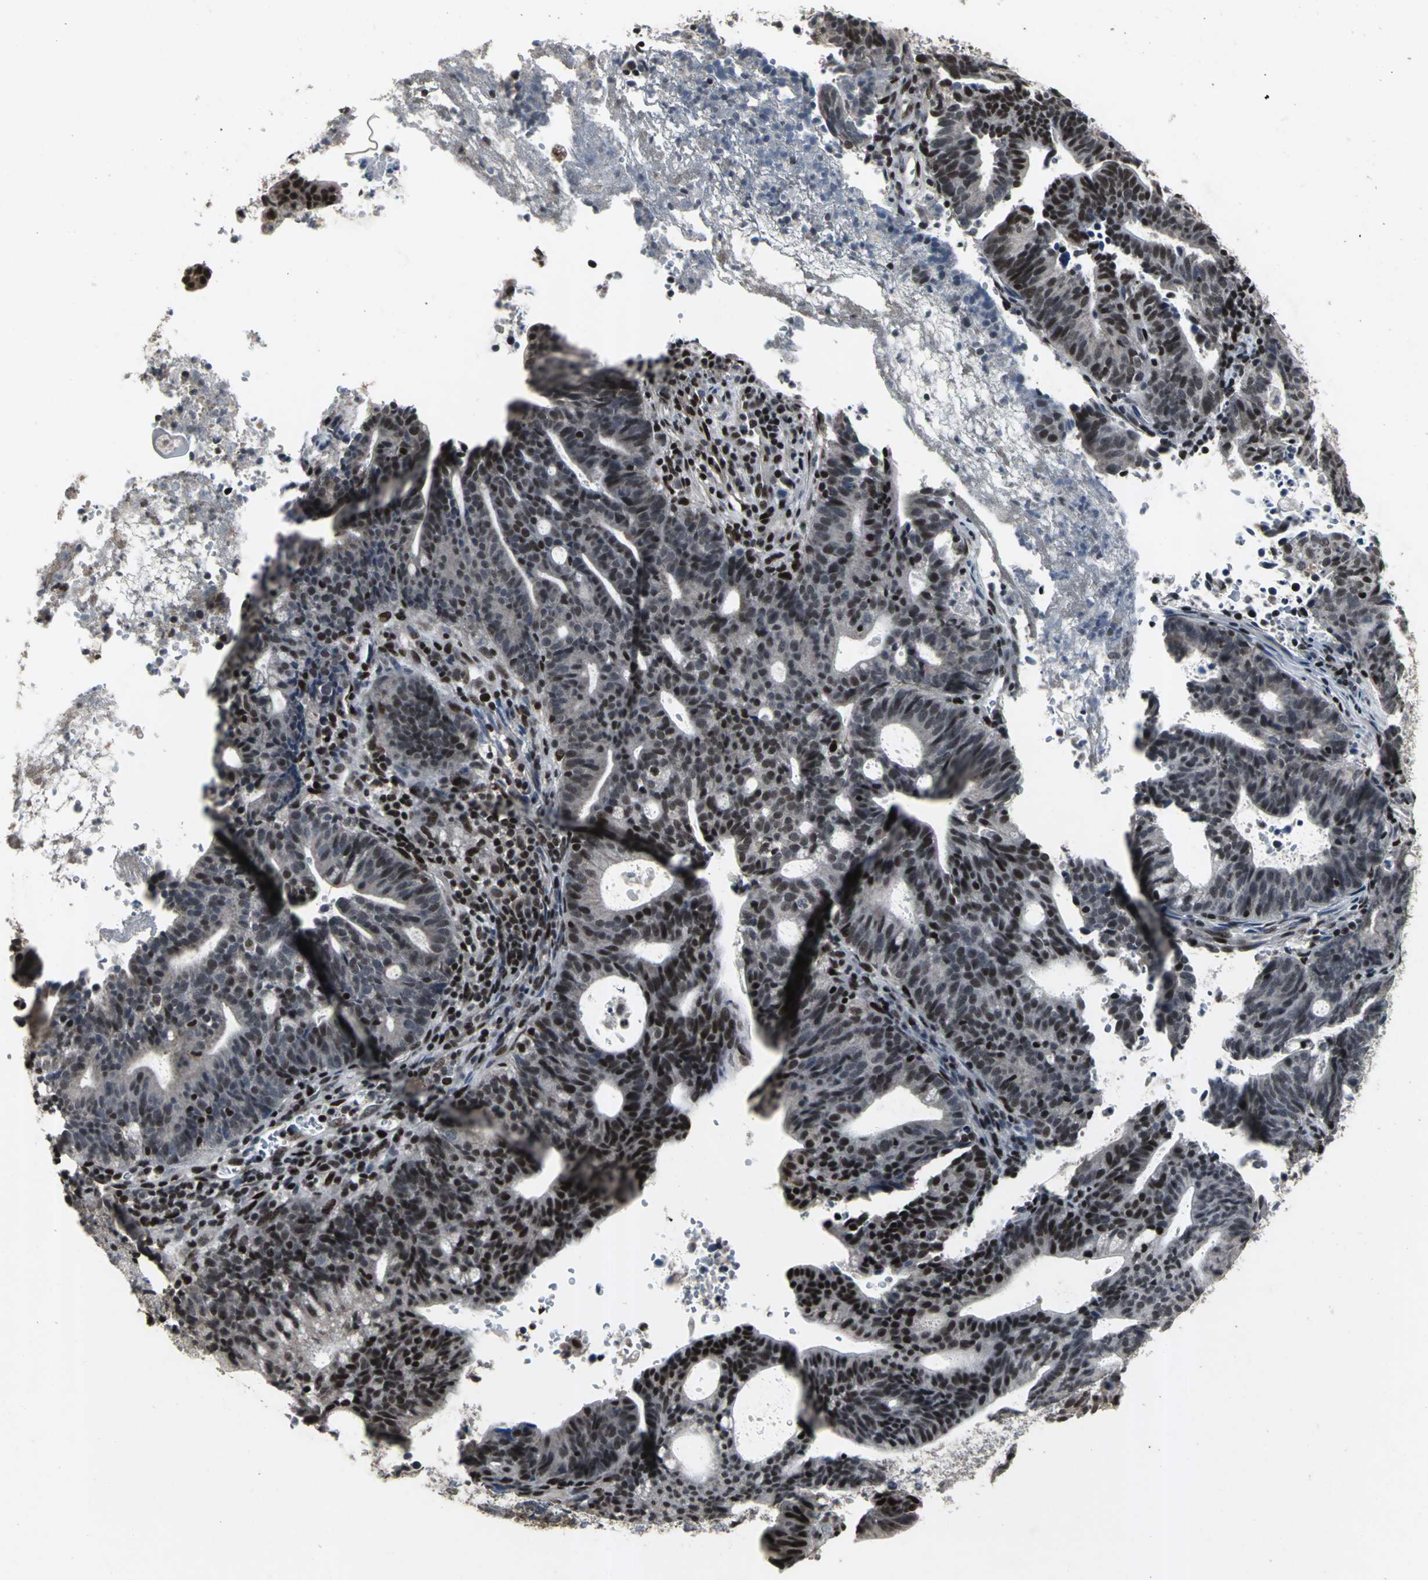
{"staining": {"intensity": "strong", "quantity": "25%-75%", "location": "nuclear"}, "tissue": "endometrial cancer", "cell_type": "Tumor cells", "image_type": "cancer", "snomed": [{"axis": "morphology", "description": "Adenocarcinoma, NOS"}, {"axis": "topography", "description": "Uterus"}], "caption": "Endometrial cancer (adenocarcinoma) stained with a protein marker exhibits strong staining in tumor cells.", "gene": "SRF", "patient": {"sex": "female", "age": 83}}